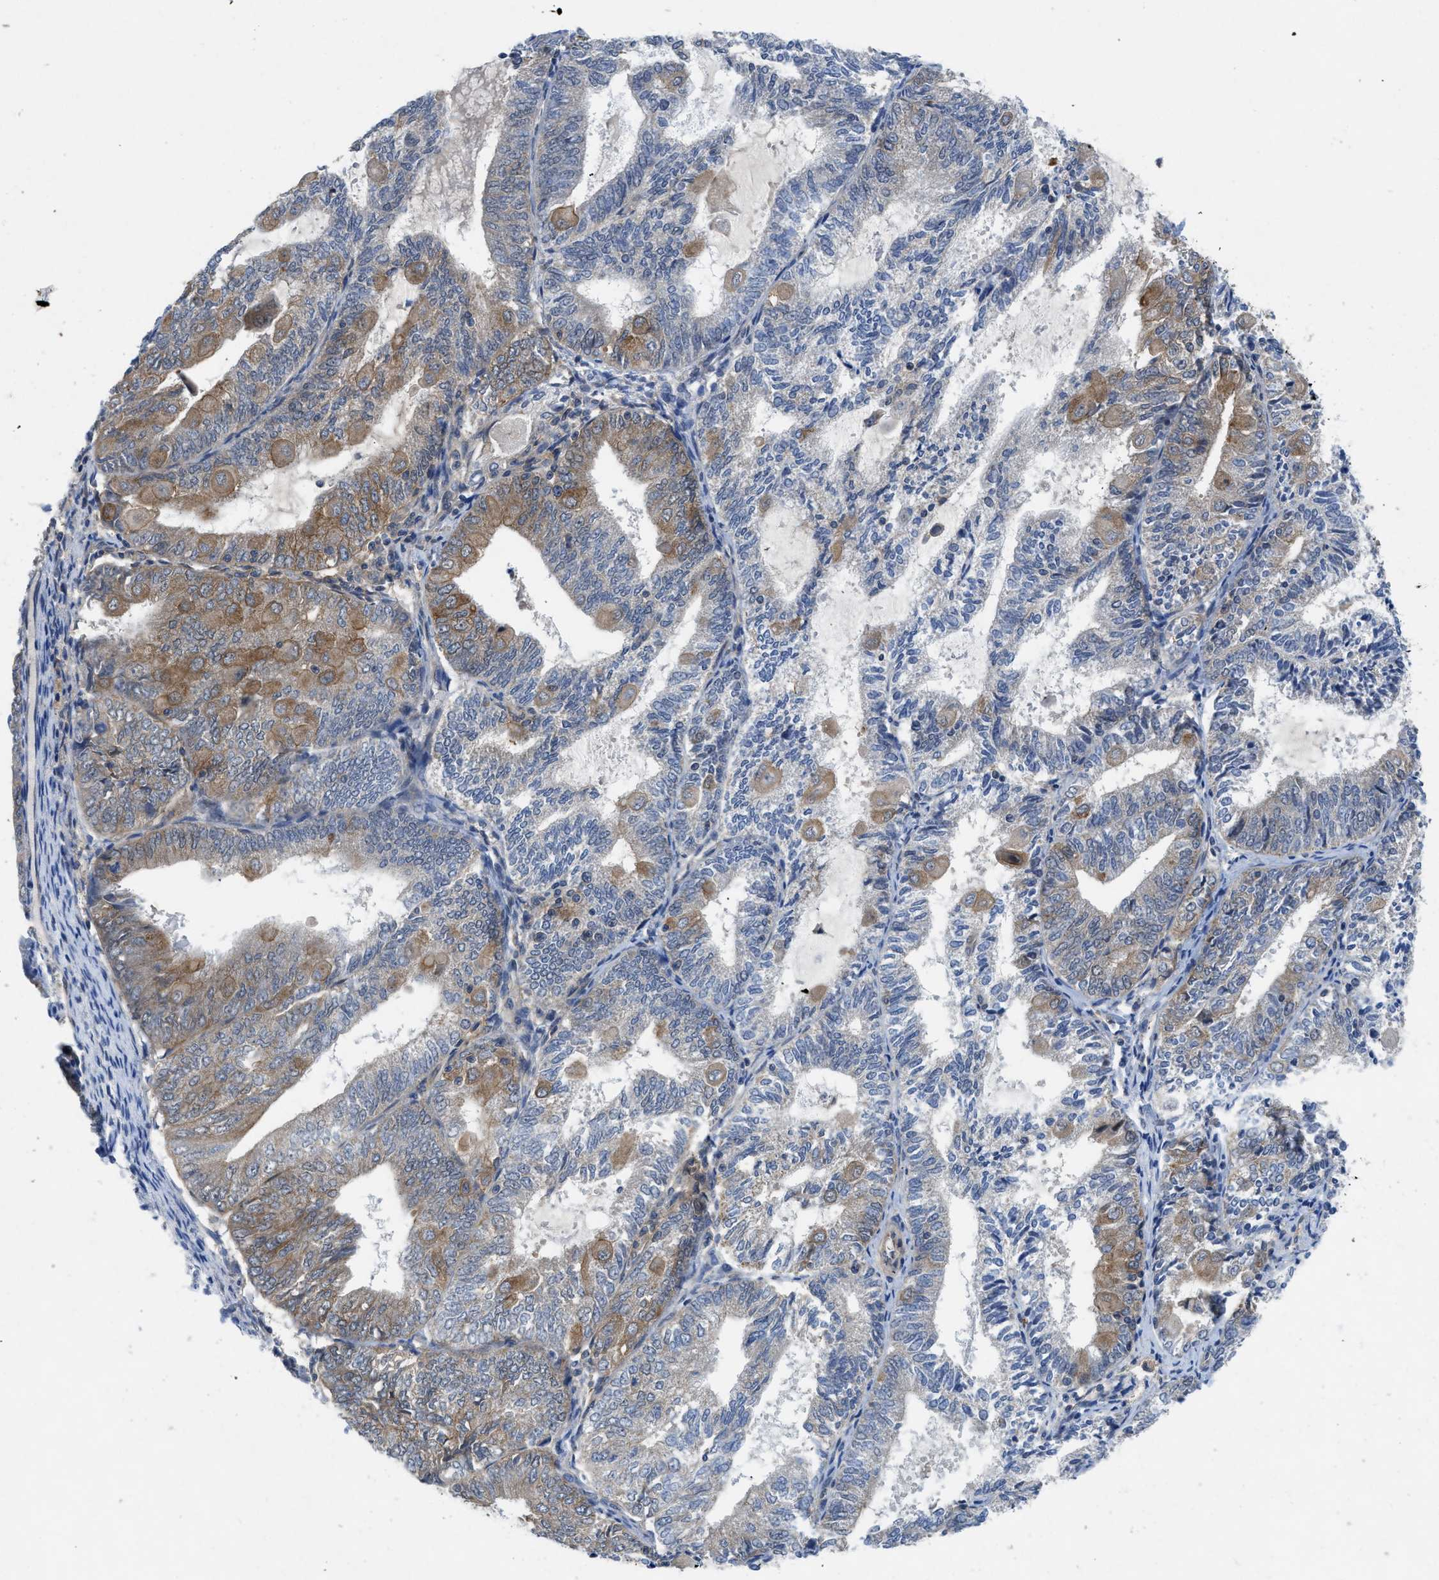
{"staining": {"intensity": "weak", "quantity": "<25%", "location": "cytoplasmic/membranous"}, "tissue": "endometrial cancer", "cell_type": "Tumor cells", "image_type": "cancer", "snomed": [{"axis": "morphology", "description": "Adenocarcinoma, NOS"}, {"axis": "topography", "description": "Endometrium"}], "caption": "Adenocarcinoma (endometrial) stained for a protein using immunohistochemistry shows no positivity tumor cells.", "gene": "PANX1", "patient": {"sex": "female", "age": 81}}